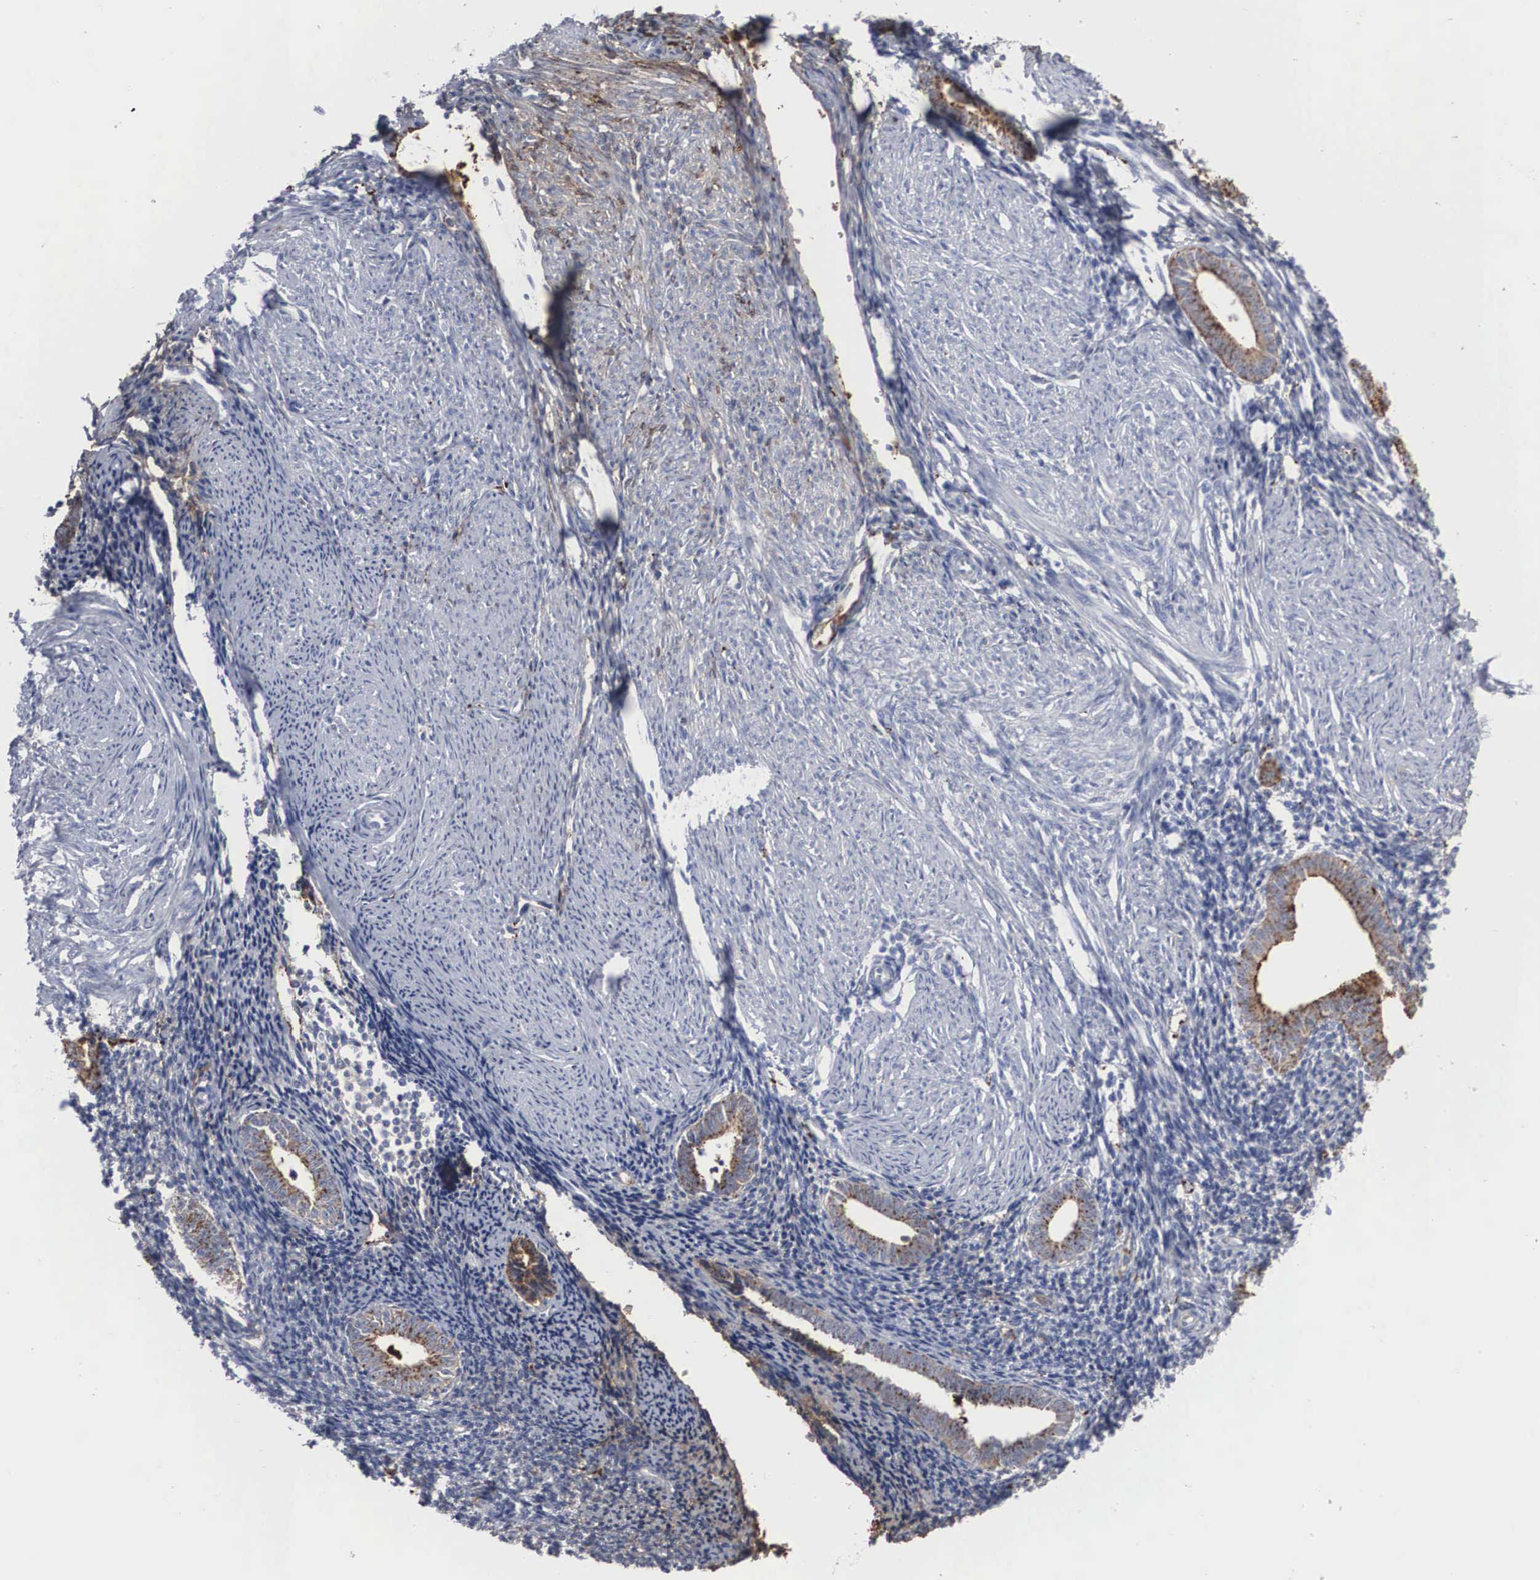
{"staining": {"intensity": "weak", "quantity": "25%-75%", "location": "cytoplasmic/membranous"}, "tissue": "endometrium", "cell_type": "Cells in endometrial stroma", "image_type": "normal", "snomed": [{"axis": "morphology", "description": "Normal tissue, NOS"}, {"axis": "topography", "description": "Endometrium"}], "caption": "IHC histopathology image of unremarkable human endometrium stained for a protein (brown), which displays low levels of weak cytoplasmic/membranous staining in about 25%-75% of cells in endometrial stroma.", "gene": "LGALS3BP", "patient": {"sex": "female", "age": 52}}